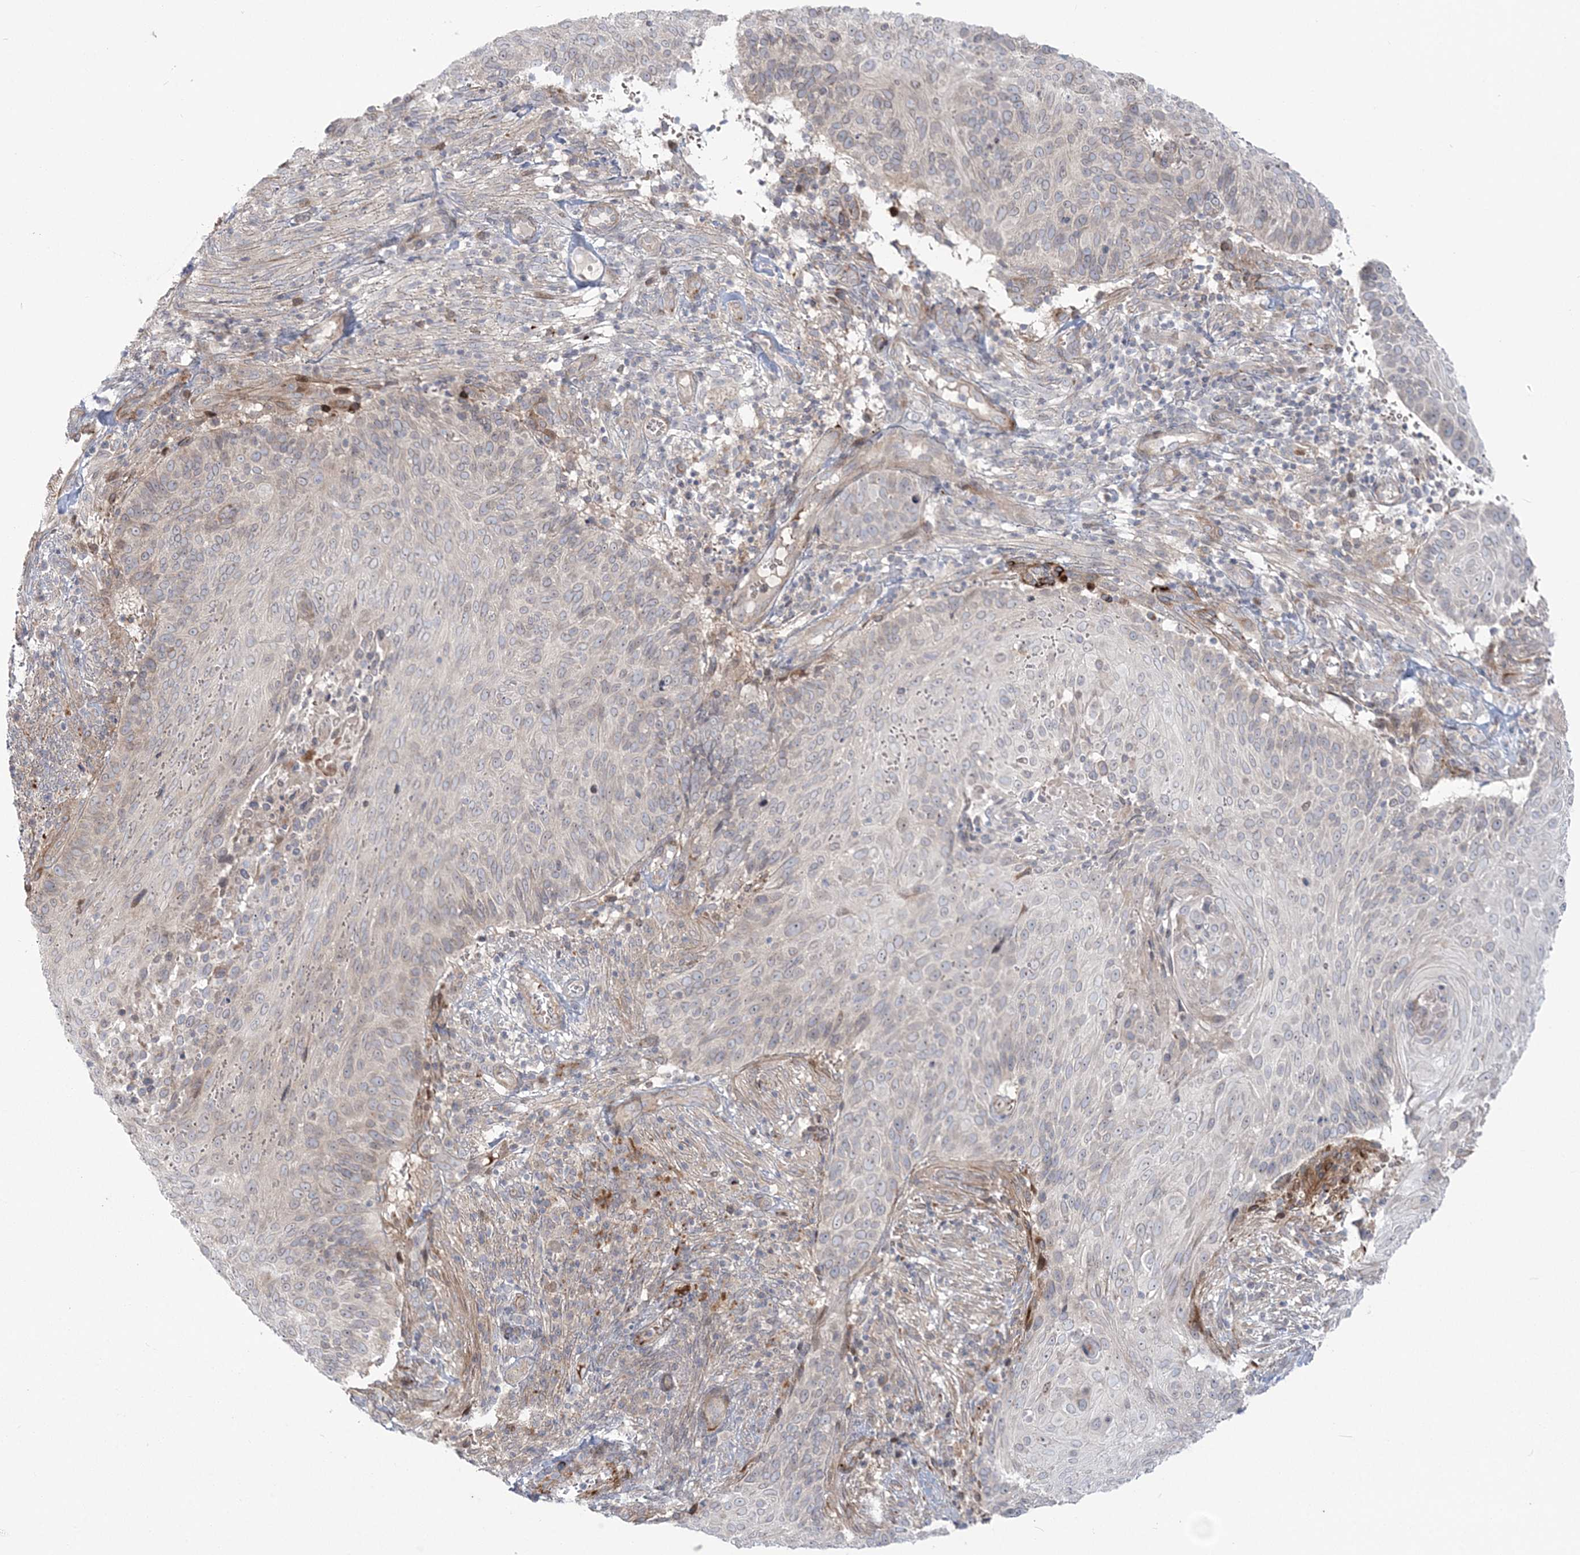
{"staining": {"intensity": "negative", "quantity": "none", "location": "none"}, "tissue": "cervical cancer", "cell_type": "Tumor cells", "image_type": "cancer", "snomed": [{"axis": "morphology", "description": "Squamous cell carcinoma, NOS"}, {"axis": "topography", "description": "Cervix"}], "caption": "This is an immunohistochemistry (IHC) photomicrograph of human cervical cancer. There is no expression in tumor cells.", "gene": "NUDT9", "patient": {"sex": "female", "age": 74}}